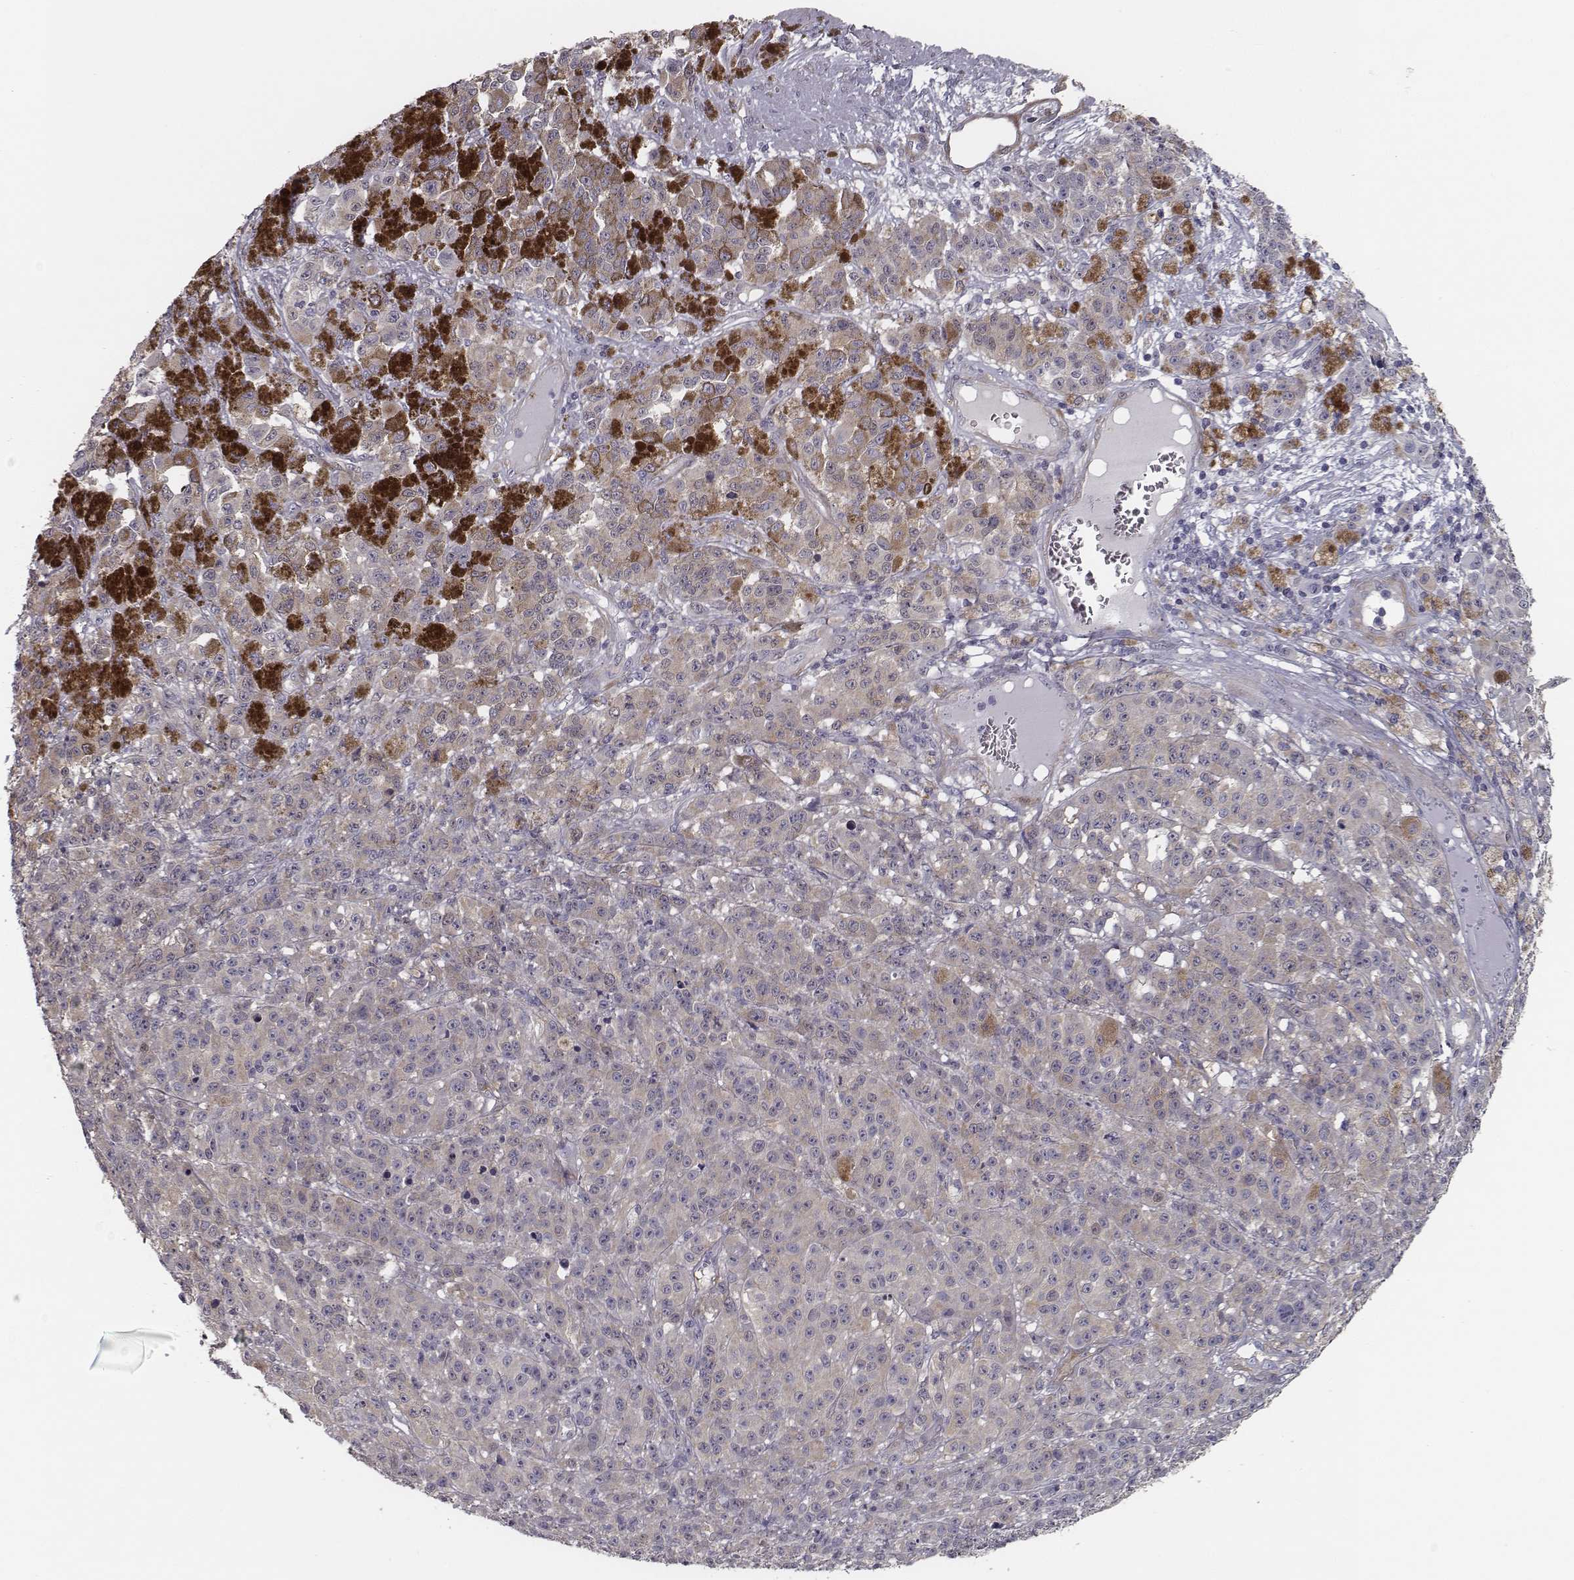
{"staining": {"intensity": "negative", "quantity": "none", "location": "none"}, "tissue": "melanoma", "cell_type": "Tumor cells", "image_type": "cancer", "snomed": [{"axis": "morphology", "description": "Malignant melanoma, NOS"}, {"axis": "topography", "description": "Skin"}], "caption": "This is an IHC photomicrograph of human melanoma. There is no positivity in tumor cells.", "gene": "ISYNA1", "patient": {"sex": "female", "age": 58}}